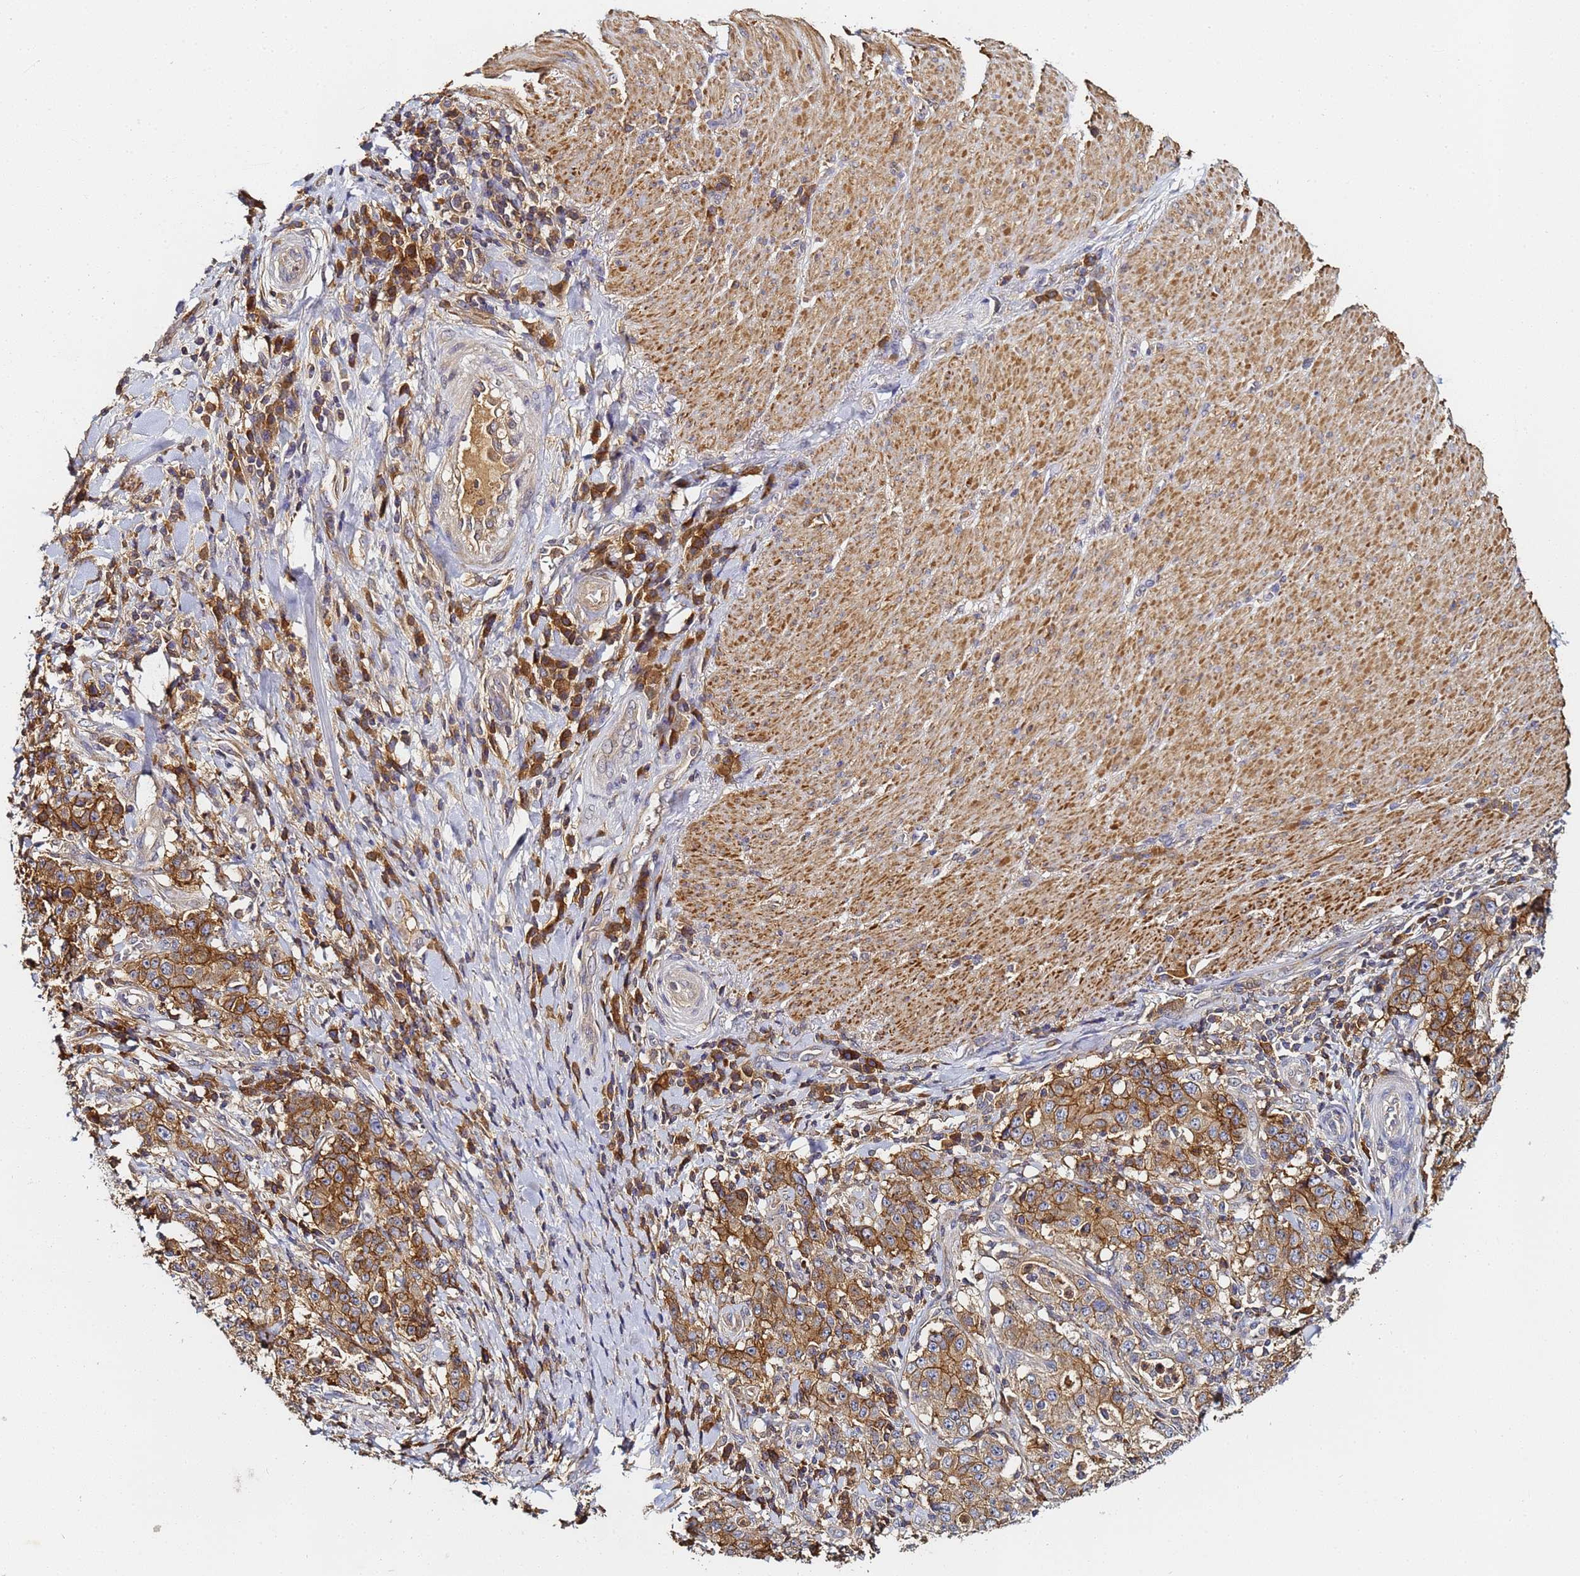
{"staining": {"intensity": "moderate", "quantity": ">75%", "location": "cytoplasmic/membranous"}, "tissue": "stomach cancer", "cell_type": "Tumor cells", "image_type": "cancer", "snomed": [{"axis": "morphology", "description": "Normal tissue, NOS"}, {"axis": "morphology", "description": "Adenocarcinoma, NOS"}, {"axis": "topography", "description": "Stomach, upper"}, {"axis": "topography", "description": "Stomach"}], "caption": "About >75% of tumor cells in human stomach adenocarcinoma exhibit moderate cytoplasmic/membranous protein staining as visualized by brown immunohistochemical staining.", "gene": "LRRC69", "patient": {"sex": "male", "age": 59}}